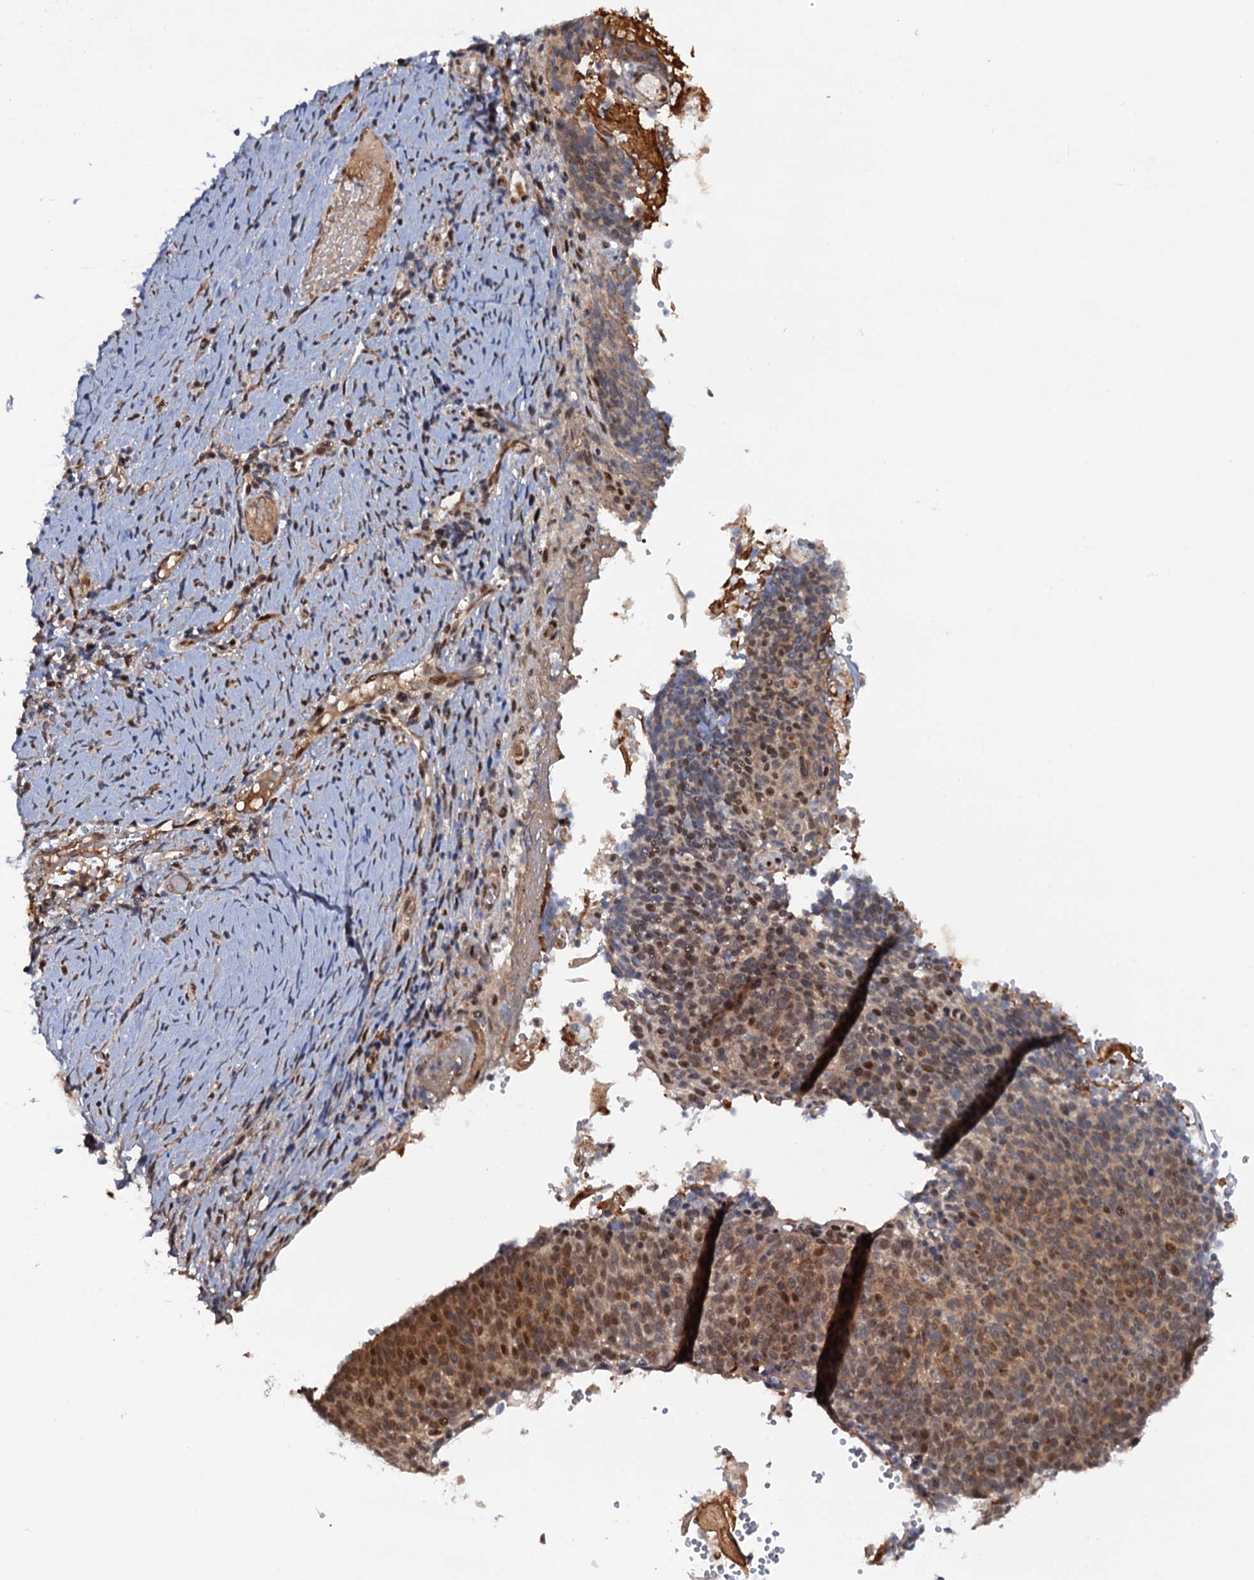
{"staining": {"intensity": "moderate", "quantity": ">75%", "location": "cytoplasmic/membranous,nuclear"}, "tissue": "cervical cancer", "cell_type": "Tumor cells", "image_type": "cancer", "snomed": [{"axis": "morphology", "description": "Normal tissue, NOS"}, {"axis": "morphology", "description": "Squamous cell carcinoma, NOS"}, {"axis": "topography", "description": "Cervix"}], "caption": "Human cervical cancer stained with a protein marker displays moderate staining in tumor cells.", "gene": "CDC23", "patient": {"sex": "female", "age": 39}}